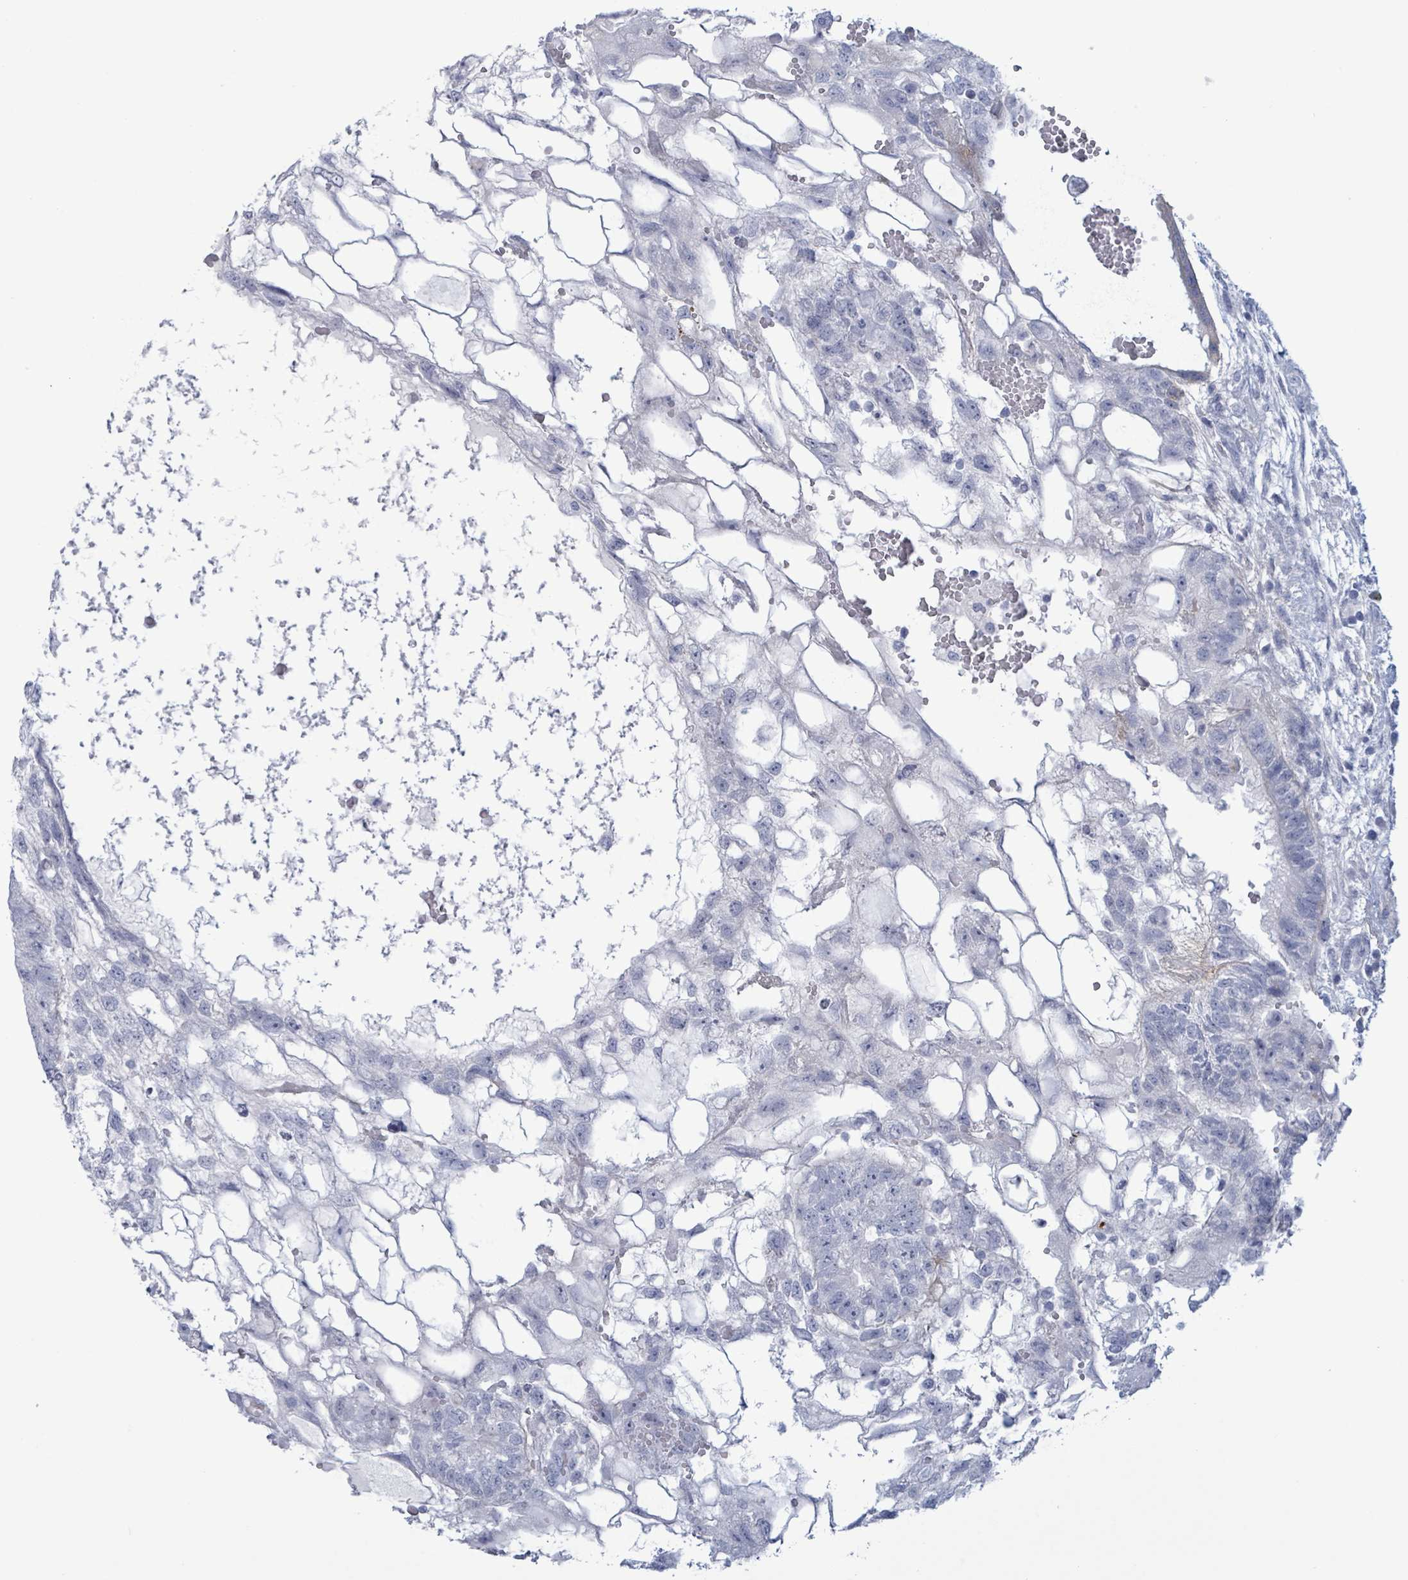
{"staining": {"intensity": "negative", "quantity": "none", "location": "none"}, "tissue": "testis cancer", "cell_type": "Tumor cells", "image_type": "cancer", "snomed": [{"axis": "morphology", "description": "Normal tissue, NOS"}, {"axis": "morphology", "description": "Carcinoma, Embryonal, NOS"}, {"axis": "topography", "description": "Testis"}], "caption": "Tumor cells are negative for brown protein staining in embryonal carcinoma (testis).", "gene": "ZNF771", "patient": {"sex": "male", "age": 32}}